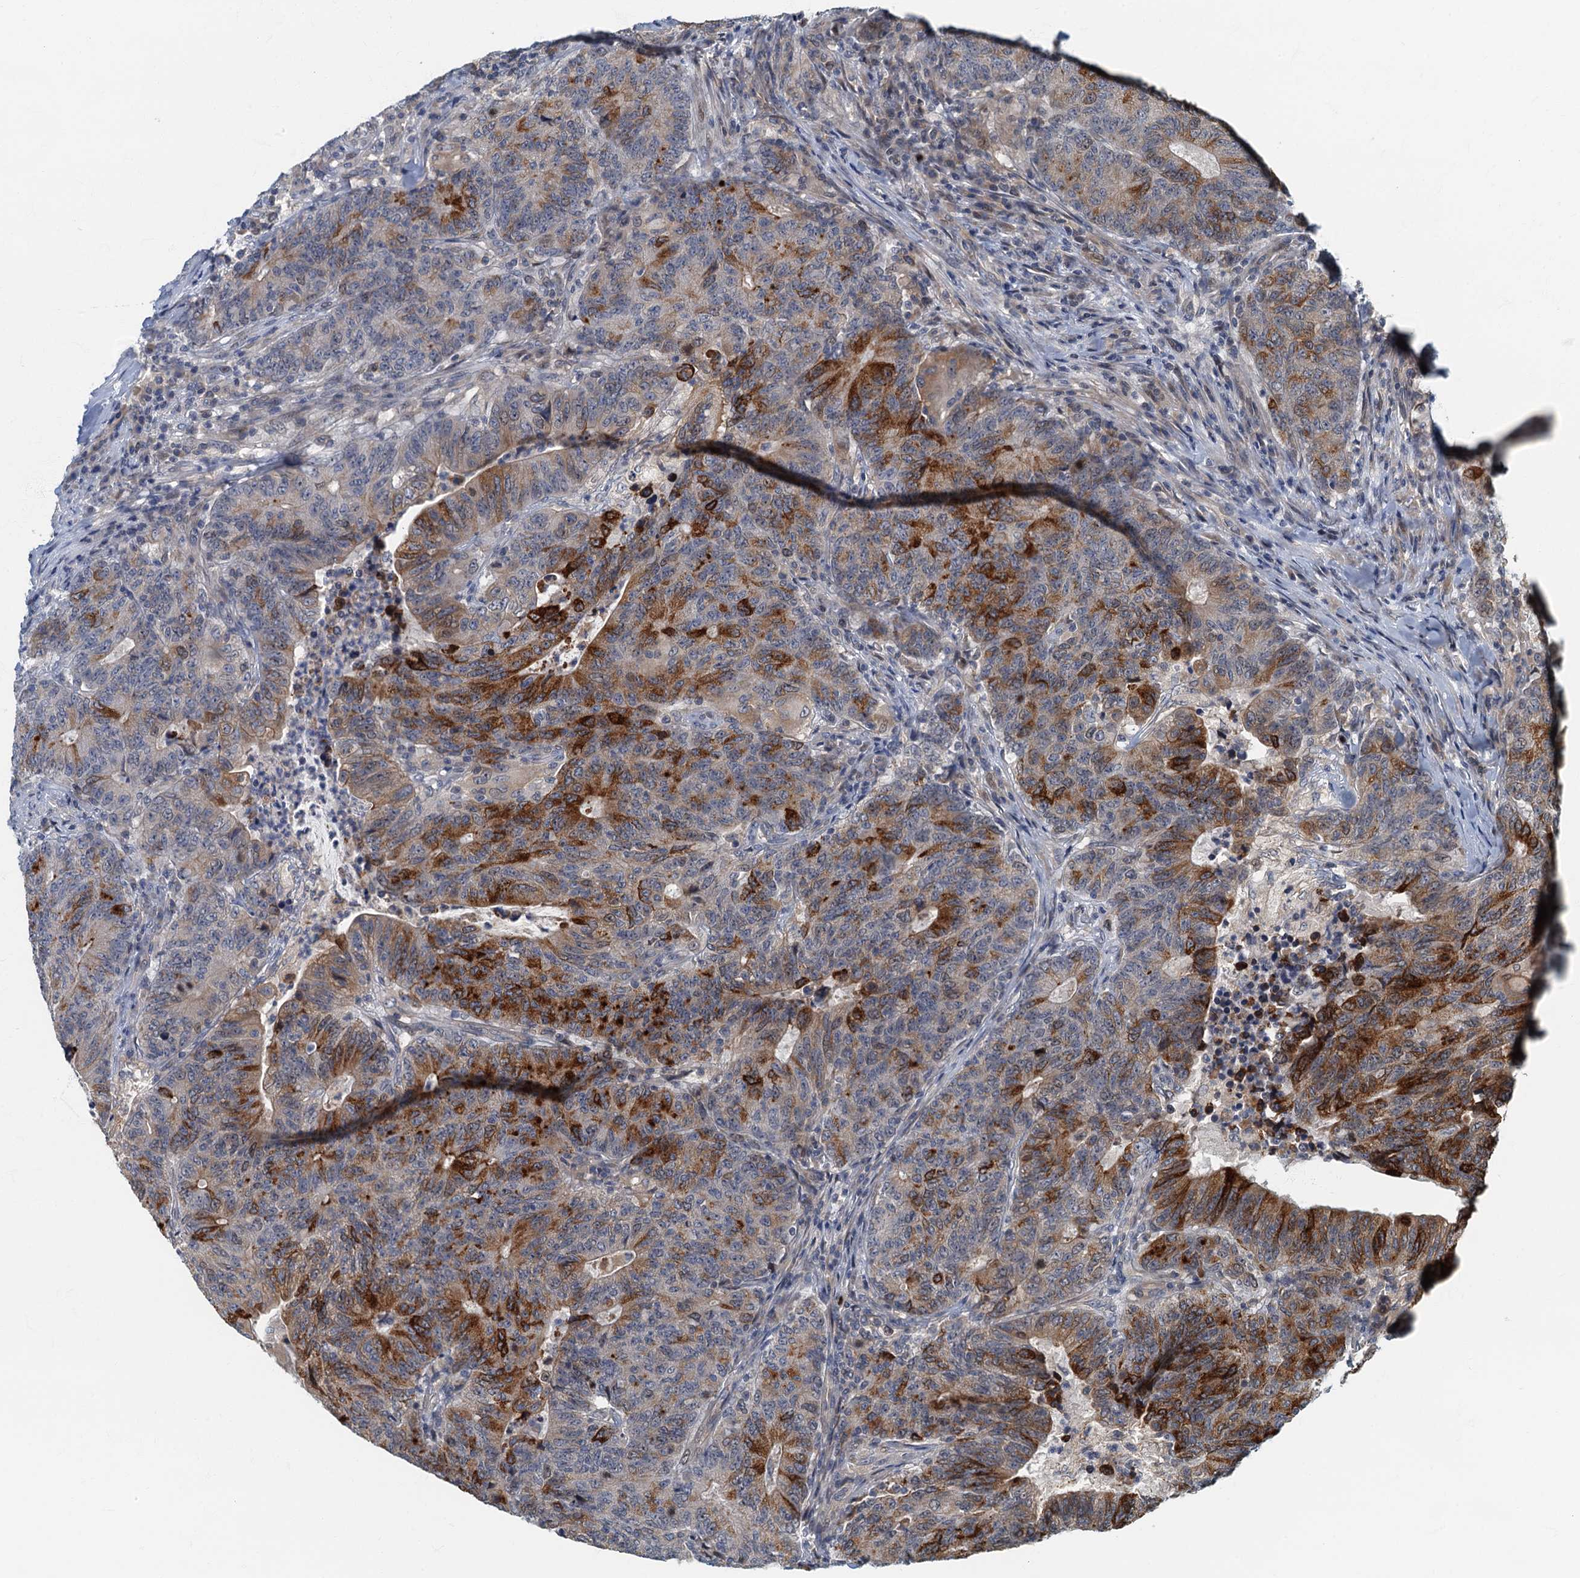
{"staining": {"intensity": "moderate", "quantity": "25%-75%", "location": "cytoplasmic/membranous"}, "tissue": "colorectal cancer", "cell_type": "Tumor cells", "image_type": "cancer", "snomed": [{"axis": "morphology", "description": "Adenocarcinoma, NOS"}, {"axis": "topography", "description": "Colon"}], "caption": "The micrograph exhibits immunohistochemical staining of colorectal cancer (adenocarcinoma). There is moderate cytoplasmic/membranous positivity is appreciated in about 25%-75% of tumor cells.", "gene": "CKAP2L", "patient": {"sex": "female", "age": 75}}